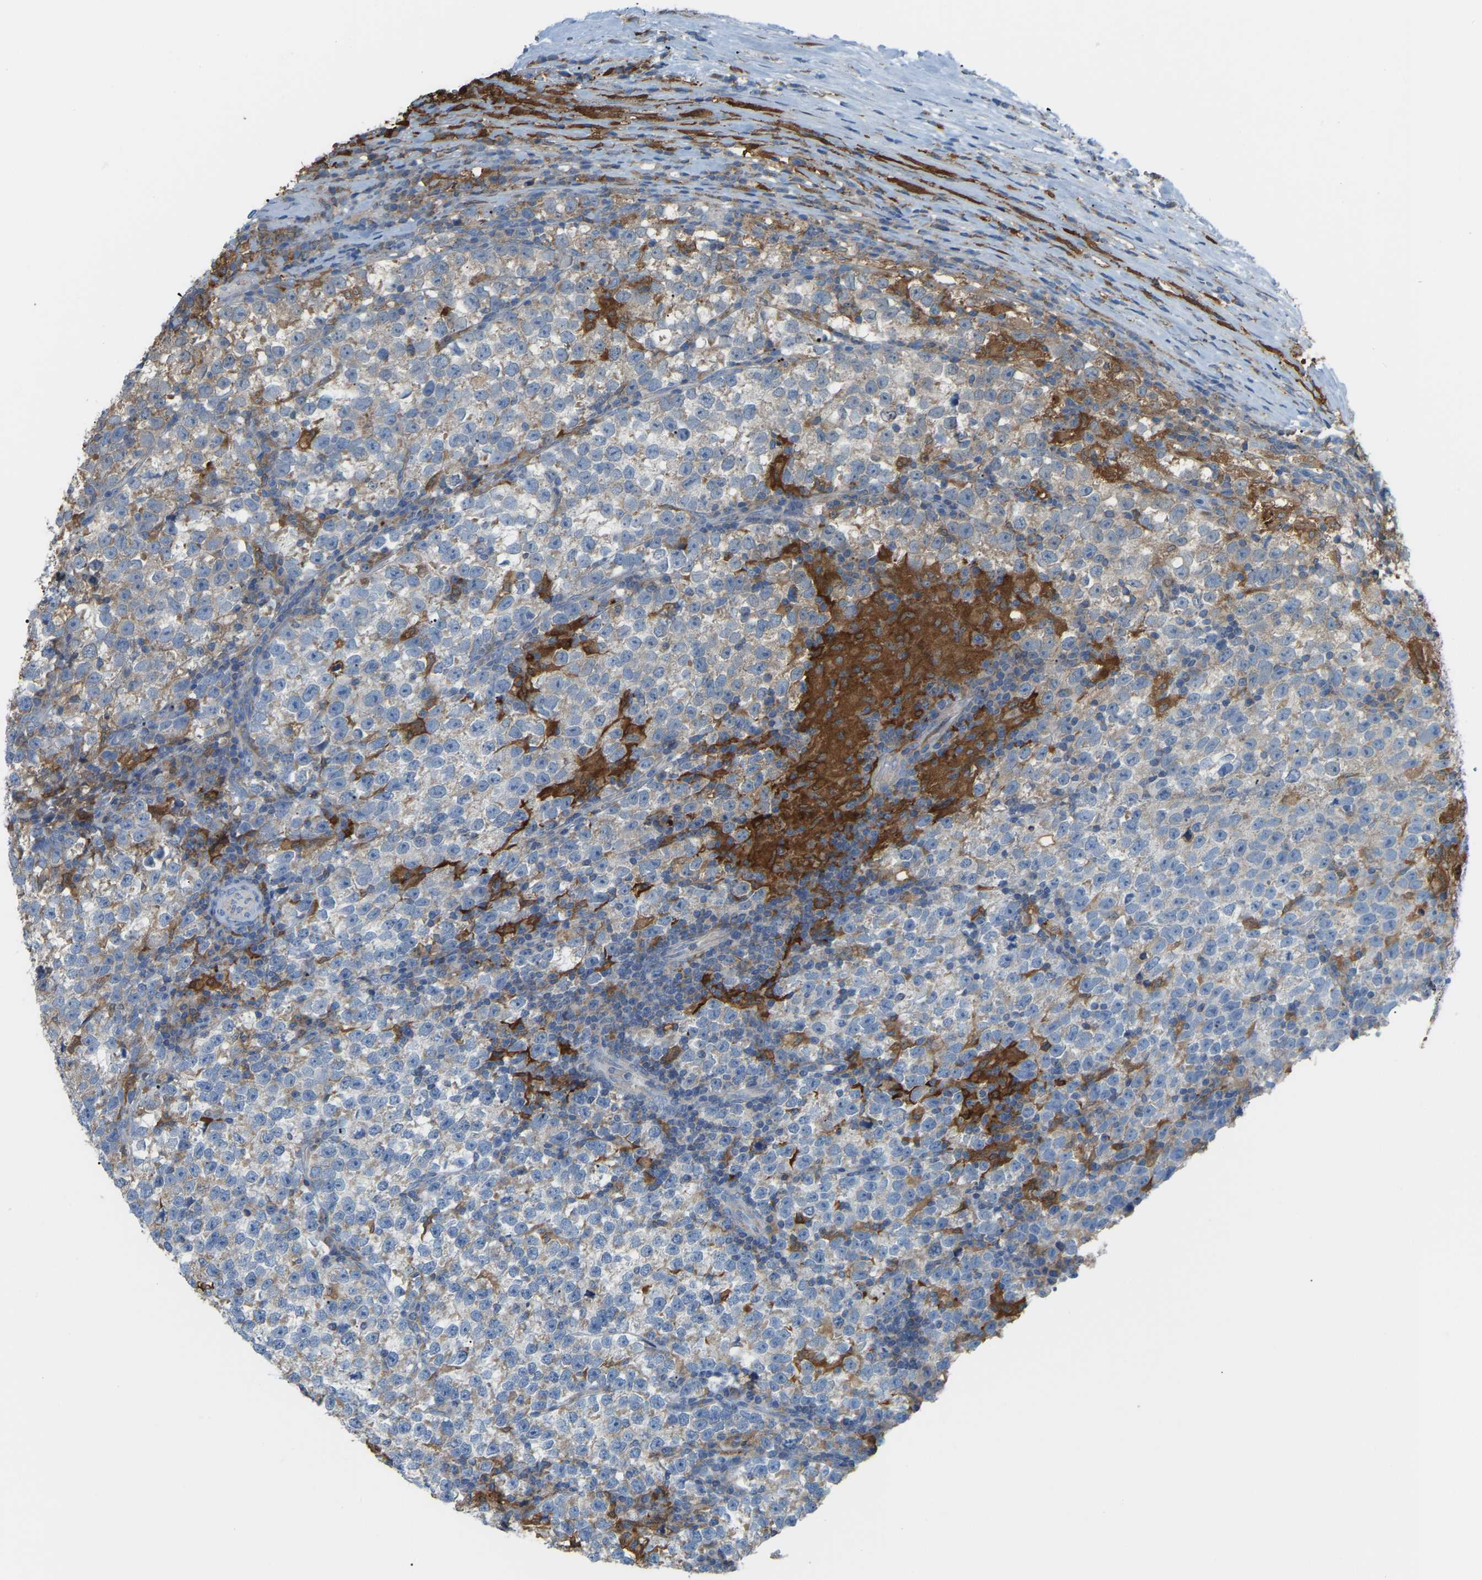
{"staining": {"intensity": "negative", "quantity": "none", "location": "none"}, "tissue": "testis cancer", "cell_type": "Tumor cells", "image_type": "cancer", "snomed": [{"axis": "morphology", "description": "Normal tissue, NOS"}, {"axis": "morphology", "description": "Seminoma, NOS"}, {"axis": "topography", "description": "Testis"}], "caption": "Tumor cells are negative for protein expression in human testis seminoma.", "gene": "CROT", "patient": {"sex": "male", "age": 43}}